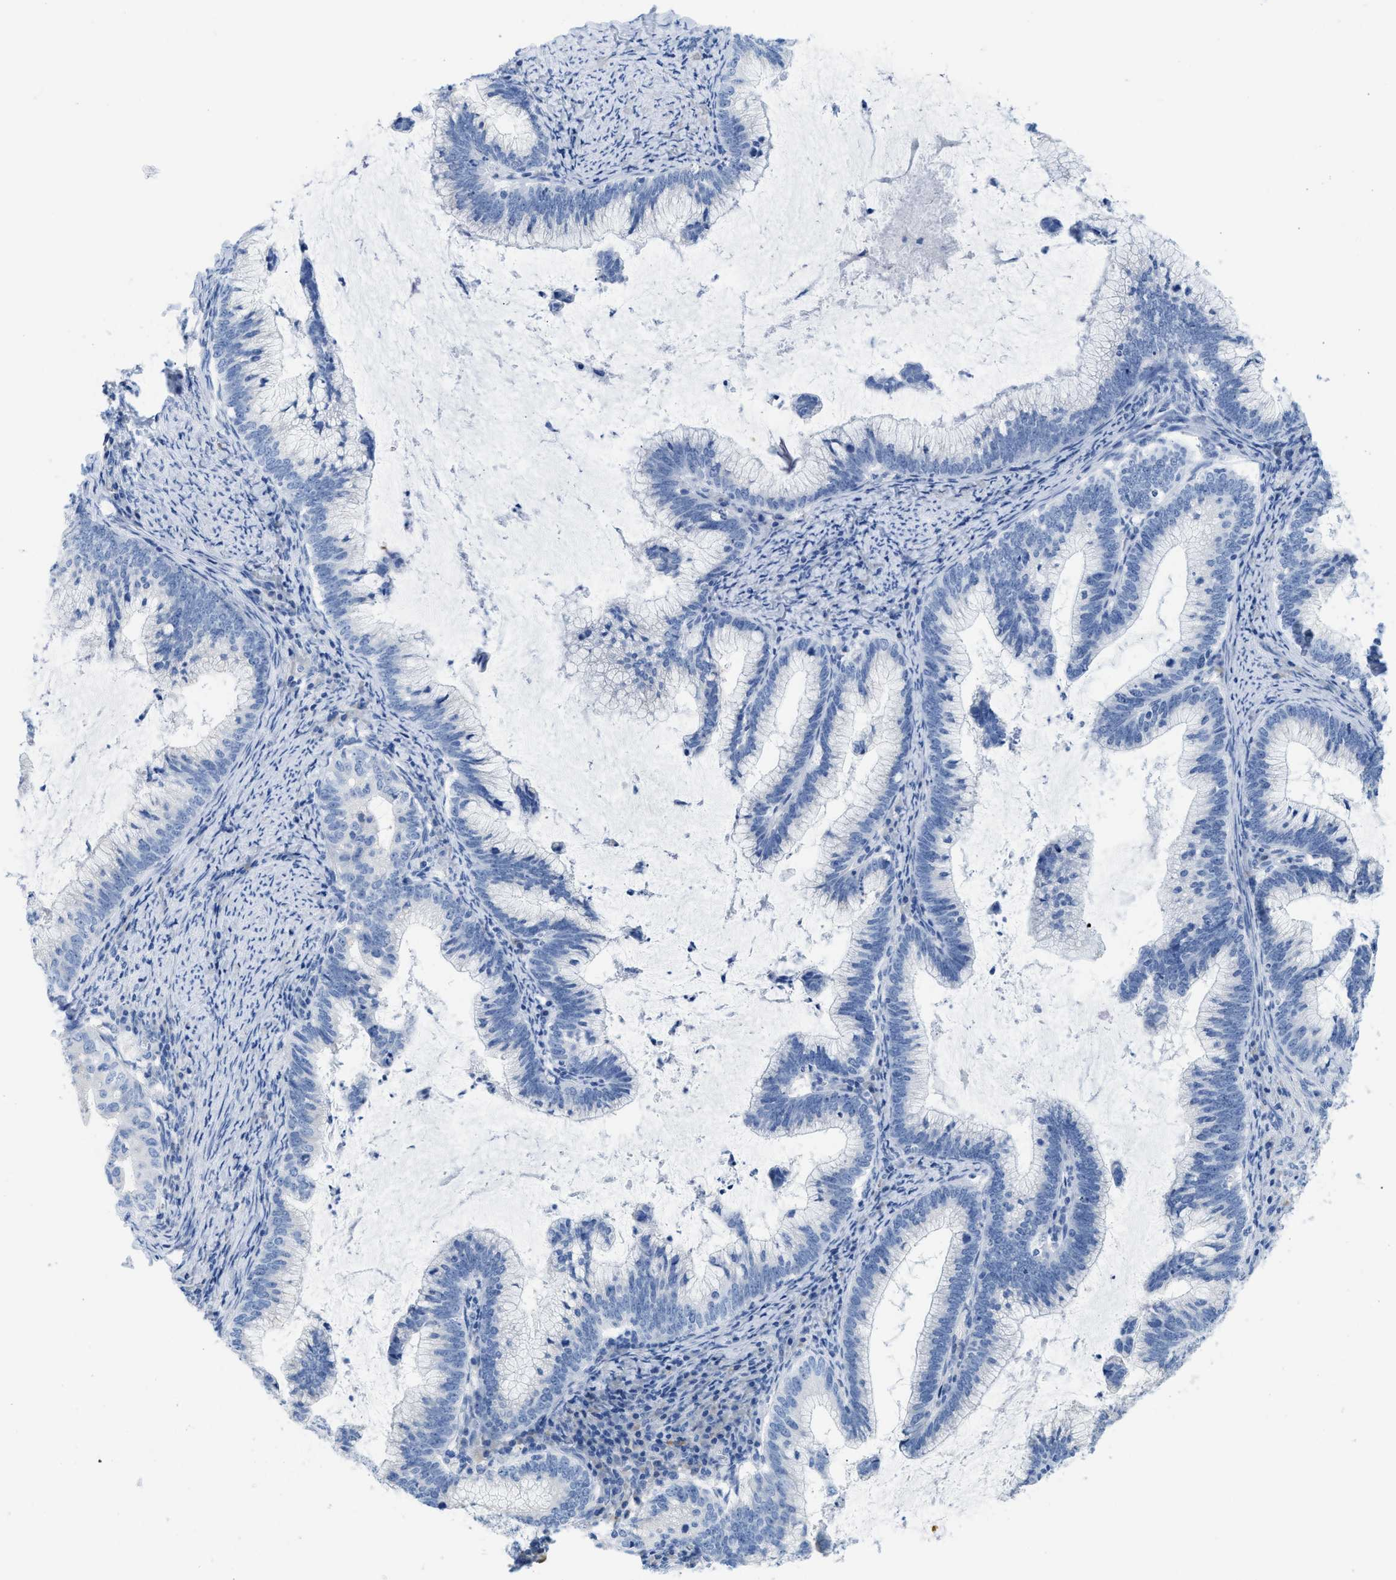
{"staining": {"intensity": "negative", "quantity": "none", "location": "none"}, "tissue": "cervical cancer", "cell_type": "Tumor cells", "image_type": "cancer", "snomed": [{"axis": "morphology", "description": "Adenocarcinoma, NOS"}, {"axis": "topography", "description": "Cervix"}], "caption": "DAB (3,3'-diaminobenzidine) immunohistochemical staining of adenocarcinoma (cervical) reveals no significant positivity in tumor cells. (Stains: DAB (3,3'-diaminobenzidine) IHC with hematoxylin counter stain, Microscopy: brightfield microscopy at high magnification).", "gene": "C1S", "patient": {"sex": "female", "age": 36}}